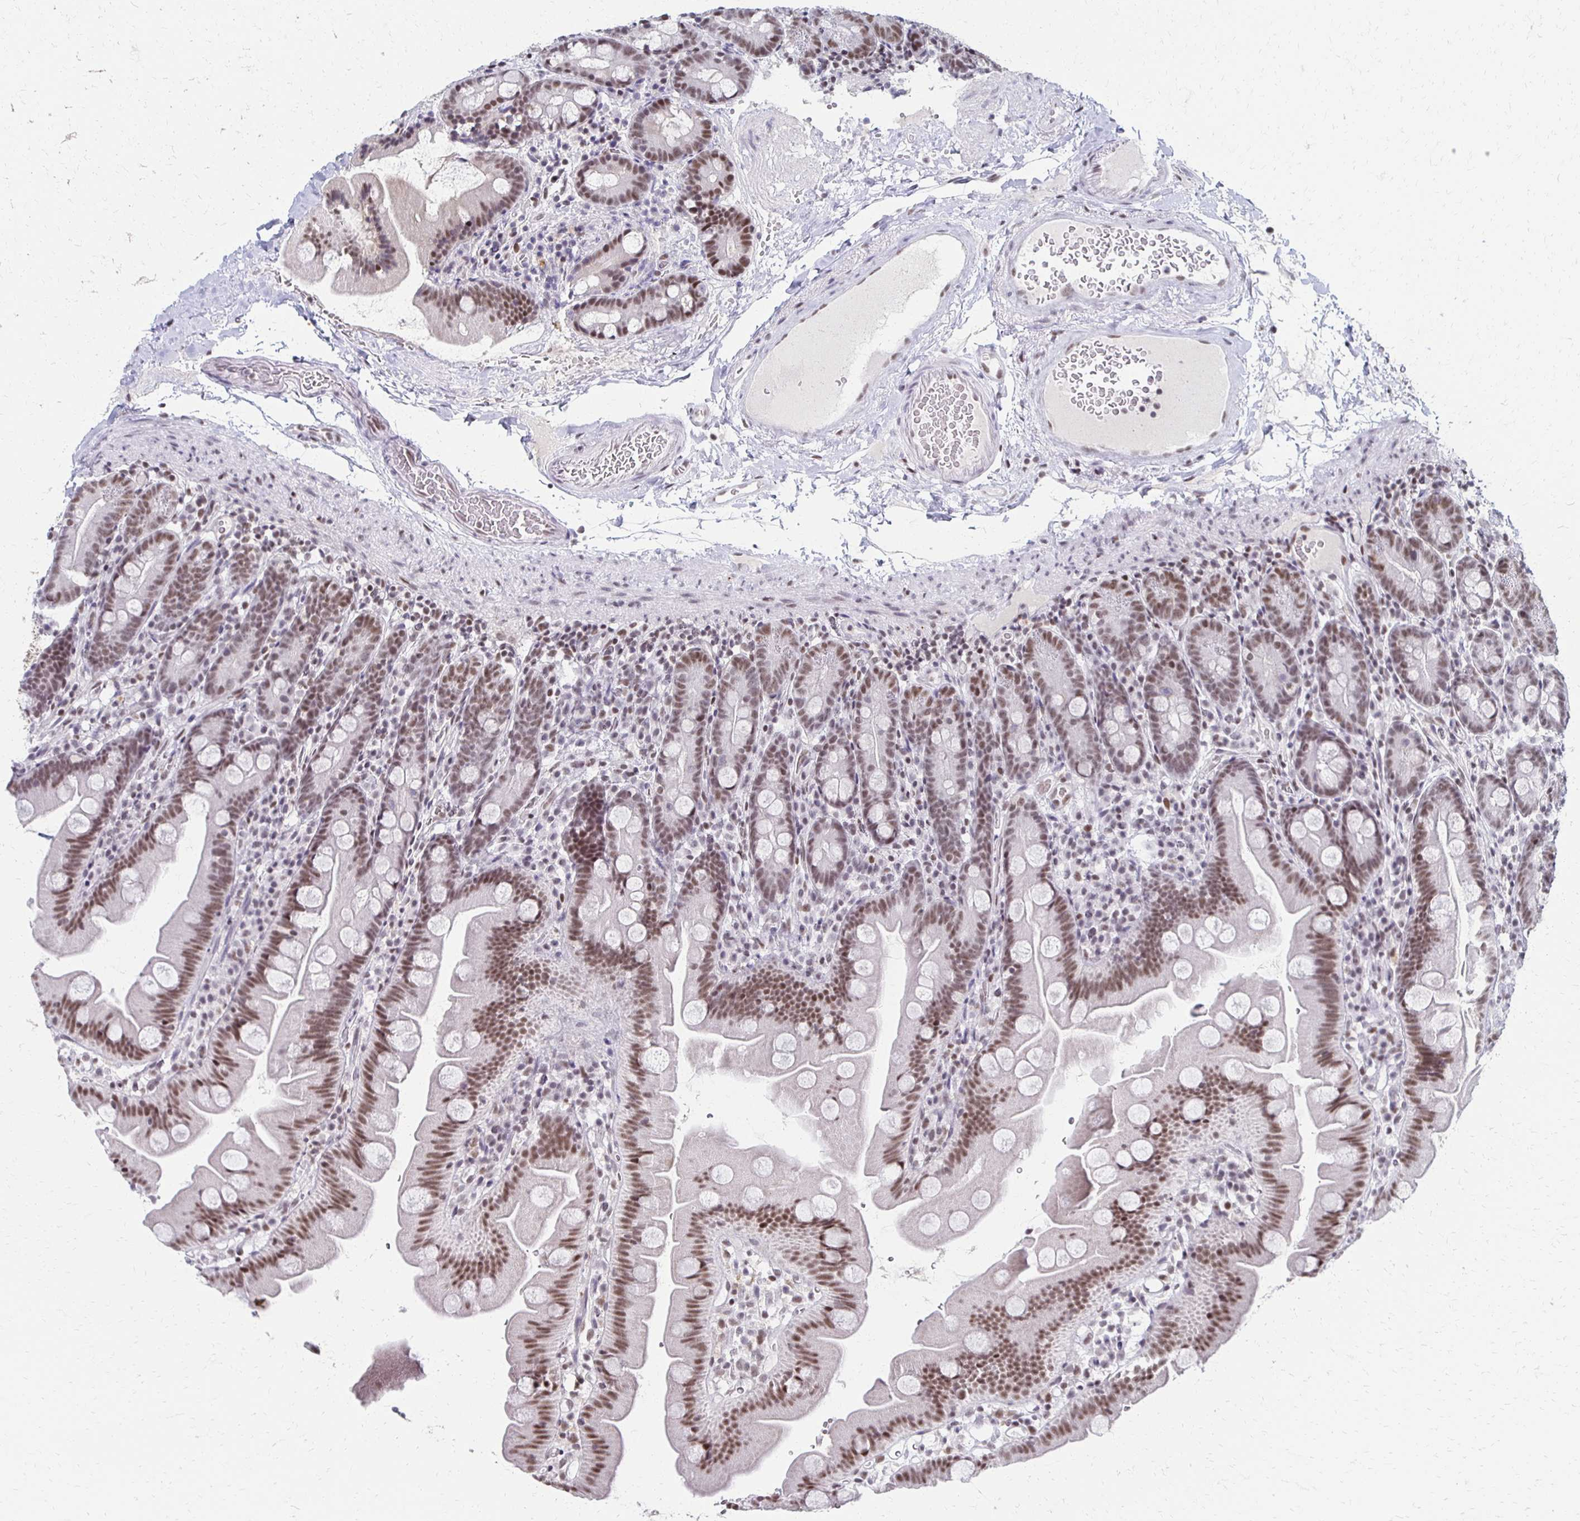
{"staining": {"intensity": "moderate", "quantity": ">75%", "location": "nuclear"}, "tissue": "small intestine", "cell_type": "Glandular cells", "image_type": "normal", "snomed": [{"axis": "morphology", "description": "Normal tissue, NOS"}, {"axis": "topography", "description": "Small intestine"}], "caption": "Immunohistochemical staining of unremarkable human small intestine shows medium levels of moderate nuclear expression in about >75% of glandular cells. Ihc stains the protein in brown and the nuclei are stained blue.", "gene": "IRF7", "patient": {"sex": "female", "age": 68}}